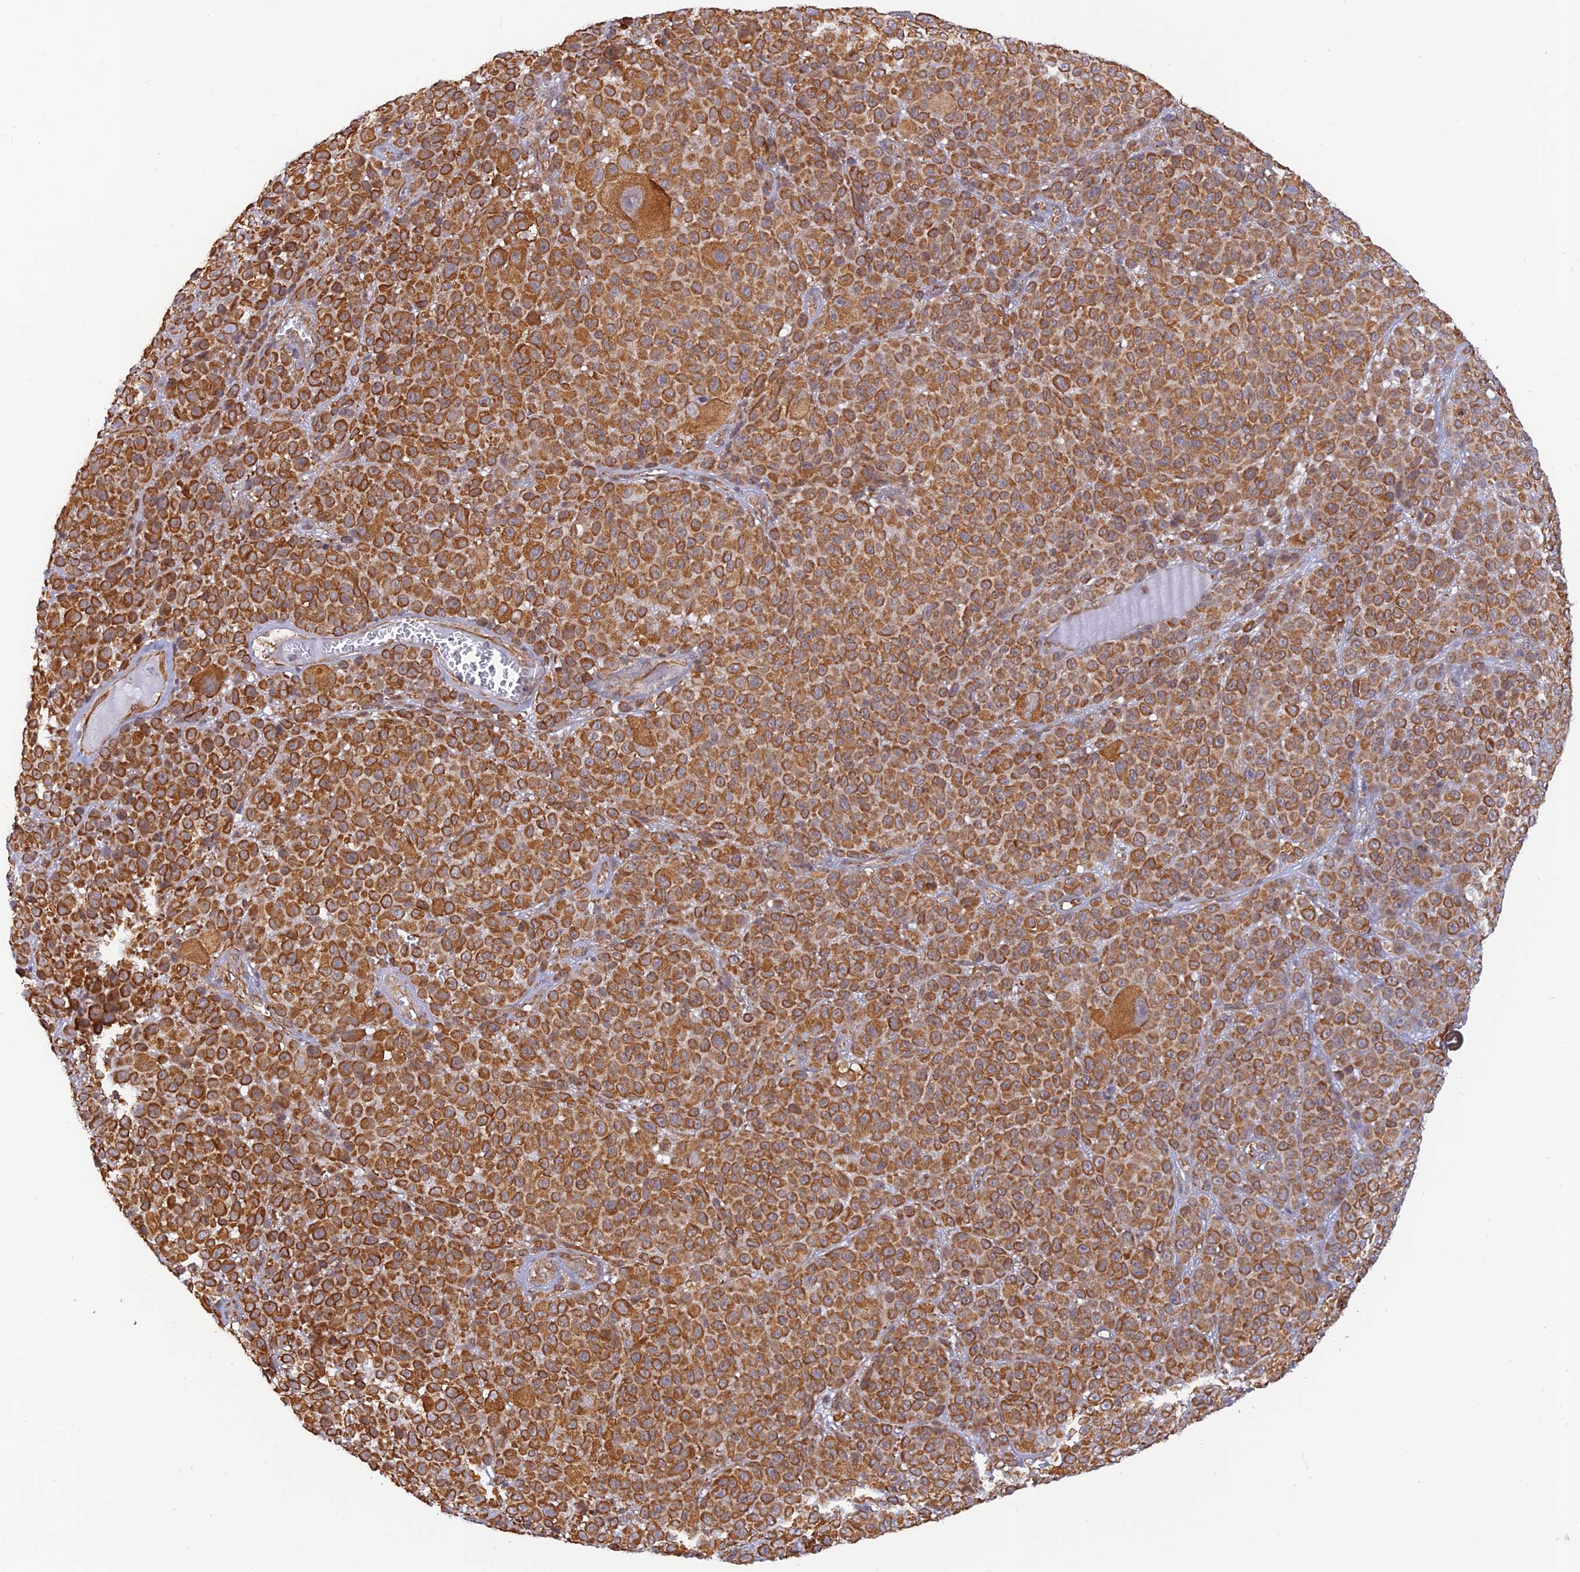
{"staining": {"intensity": "strong", "quantity": ">75%", "location": "cytoplasmic/membranous"}, "tissue": "melanoma", "cell_type": "Tumor cells", "image_type": "cancer", "snomed": [{"axis": "morphology", "description": "Malignant melanoma, NOS"}, {"axis": "topography", "description": "Skin"}], "caption": "Malignant melanoma stained with a brown dye exhibits strong cytoplasmic/membranous positive positivity in approximately >75% of tumor cells.", "gene": "PAGR1", "patient": {"sex": "female", "age": 94}}